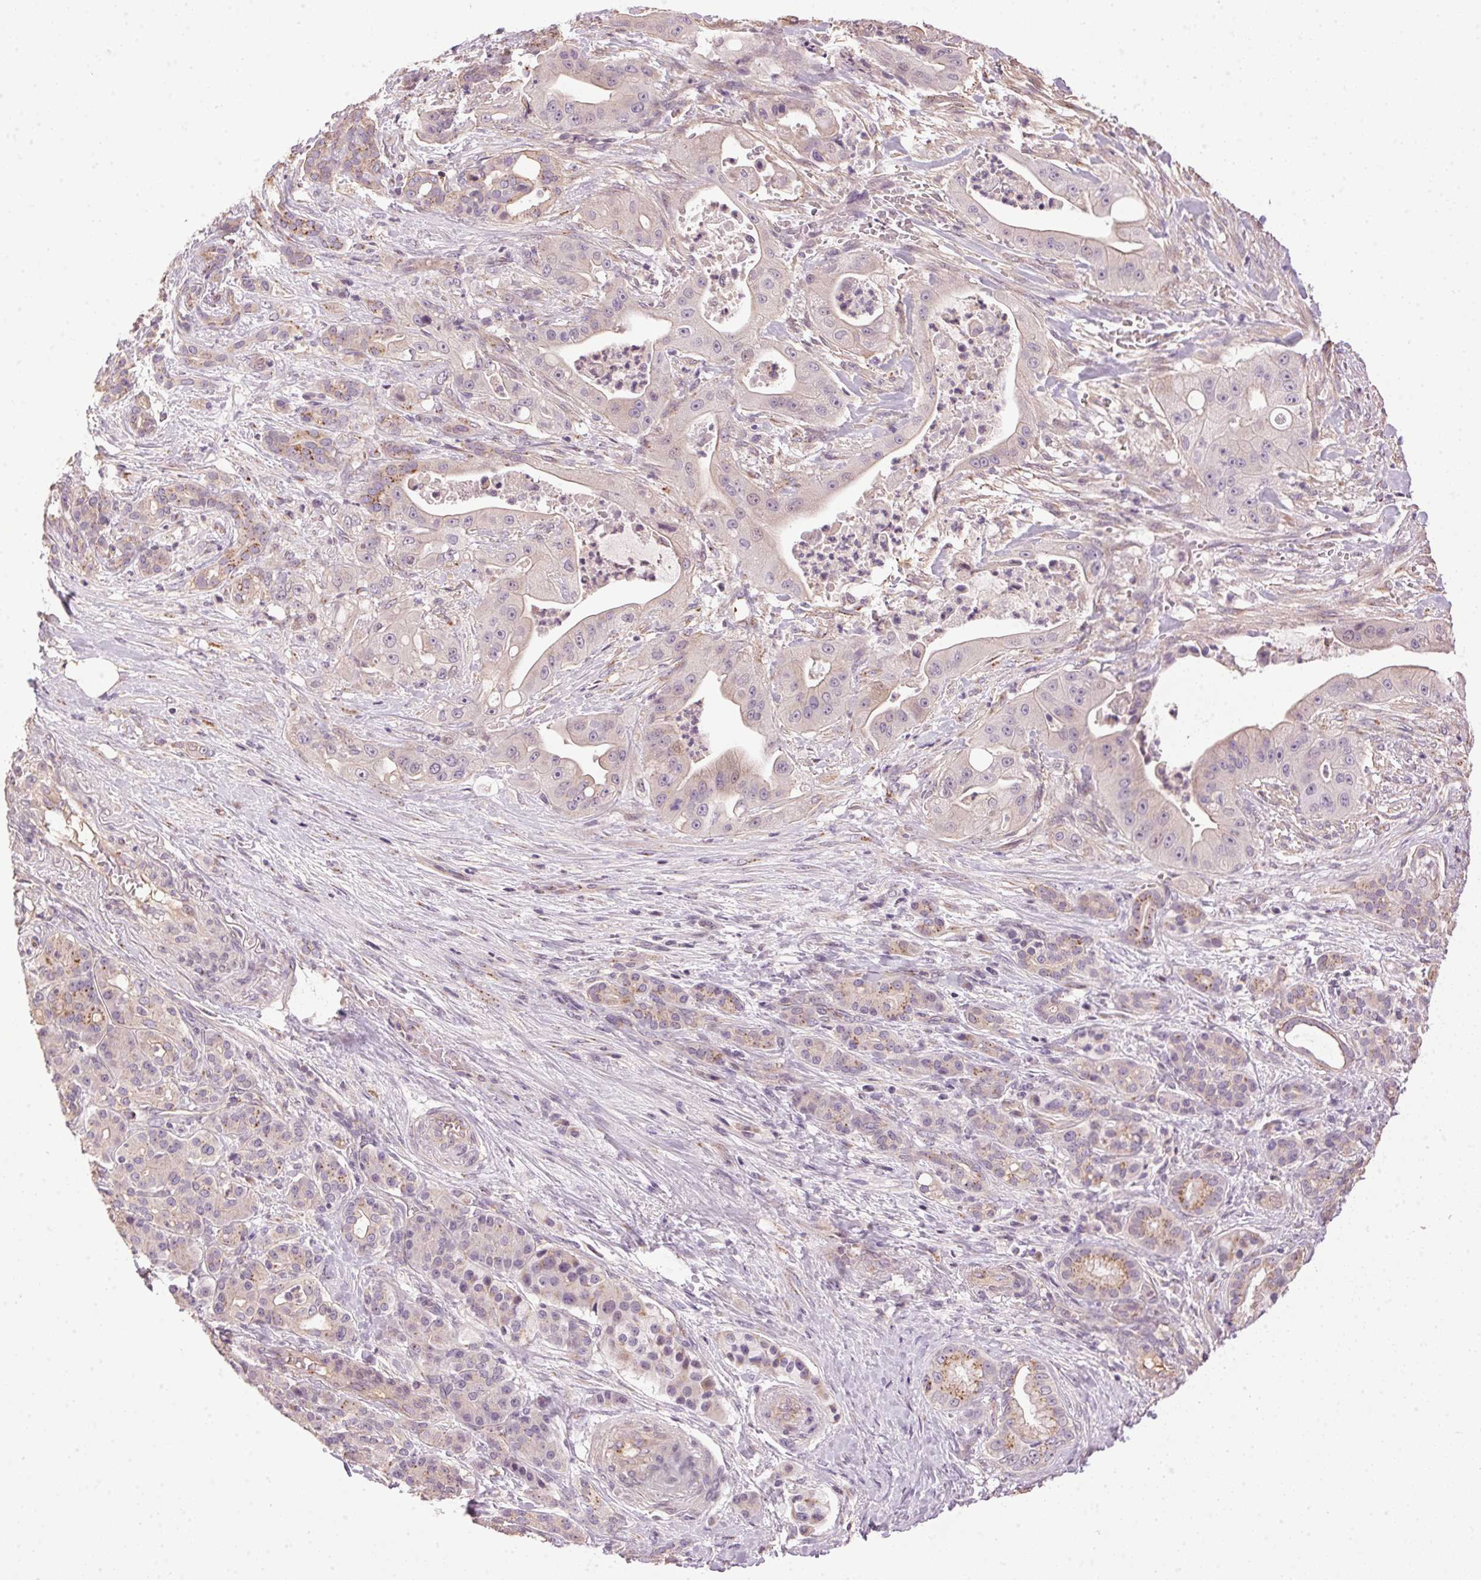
{"staining": {"intensity": "moderate", "quantity": "<25%", "location": "cytoplasmic/membranous"}, "tissue": "pancreatic cancer", "cell_type": "Tumor cells", "image_type": "cancer", "snomed": [{"axis": "morphology", "description": "Normal tissue, NOS"}, {"axis": "morphology", "description": "Inflammation, NOS"}, {"axis": "morphology", "description": "Adenocarcinoma, NOS"}, {"axis": "topography", "description": "Pancreas"}], "caption": "An immunohistochemistry histopathology image of tumor tissue is shown. Protein staining in brown shows moderate cytoplasmic/membranous positivity in adenocarcinoma (pancreatic) within tumor cells. (Stains: DAB (3,3'-diaminobenzidine) in brown, nuclei in blue, Microscopy: brightfield microscopy at high magnification).", "gene": "GOLPH3", "patient": {"sex": "male", "age": 57}}